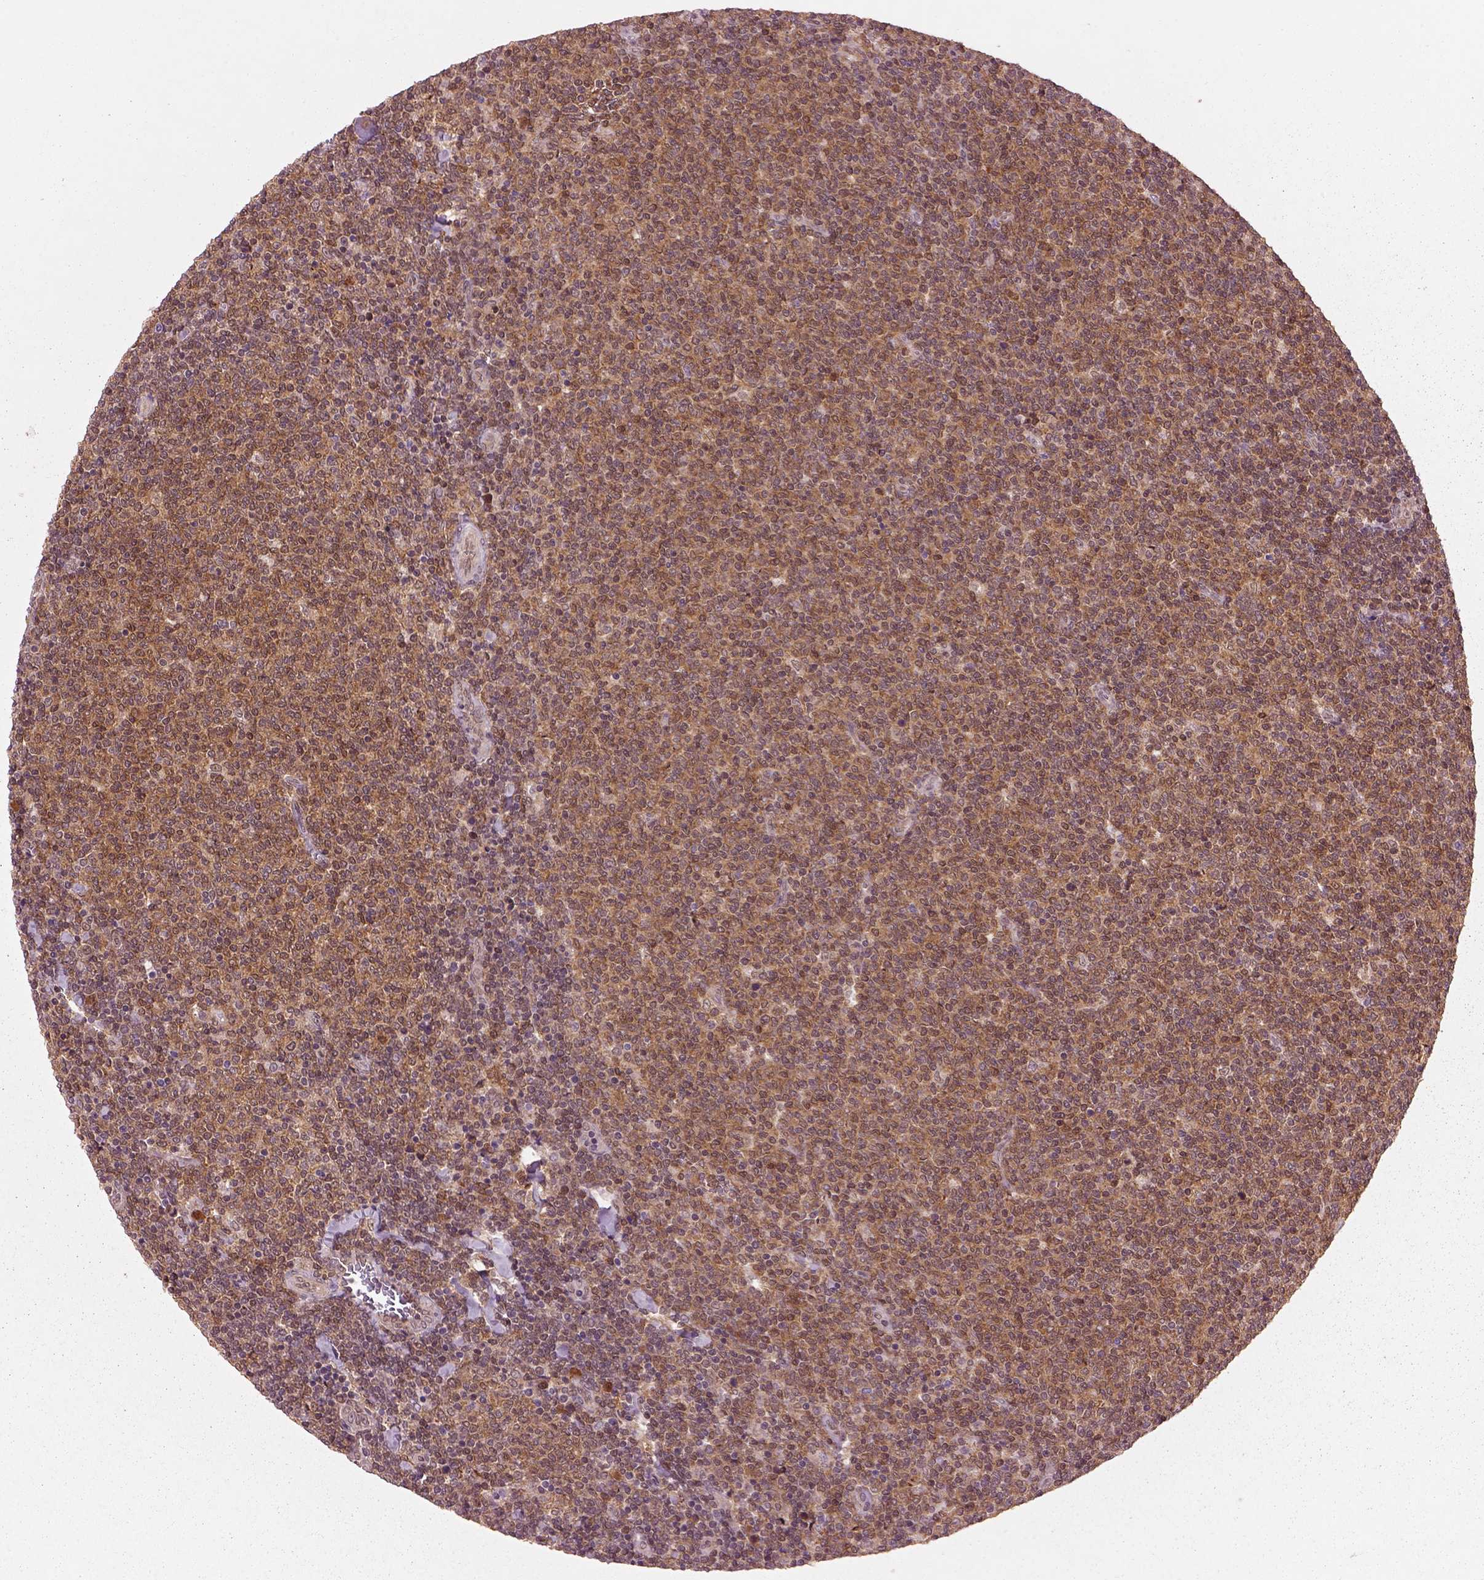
{"staining": {"intensity": "moderate", "quantity": ">75%", "location": "cytoplasmic/membranous"}, "tissue": "lymphoma", "cell_type": "Tumor cells", "image_type": "cancer", "snomed": [{"axis": "morphology", "description": "Malignant lymphoma, non-Hodgkin's type, Low grade"}, {"axis": "topography", "description": "Lymph node"}], "caption": "IHC image of human malignant lymphoma, non-Hodgkin's type (low-grade) stained for a protein (brown), which exhibits medium levels of moderate cytoplasmic/membranous staining in approximately >75% of tumor cells.", "gene": "MDP1", "patient": {"sex": "male", "age": 52}}